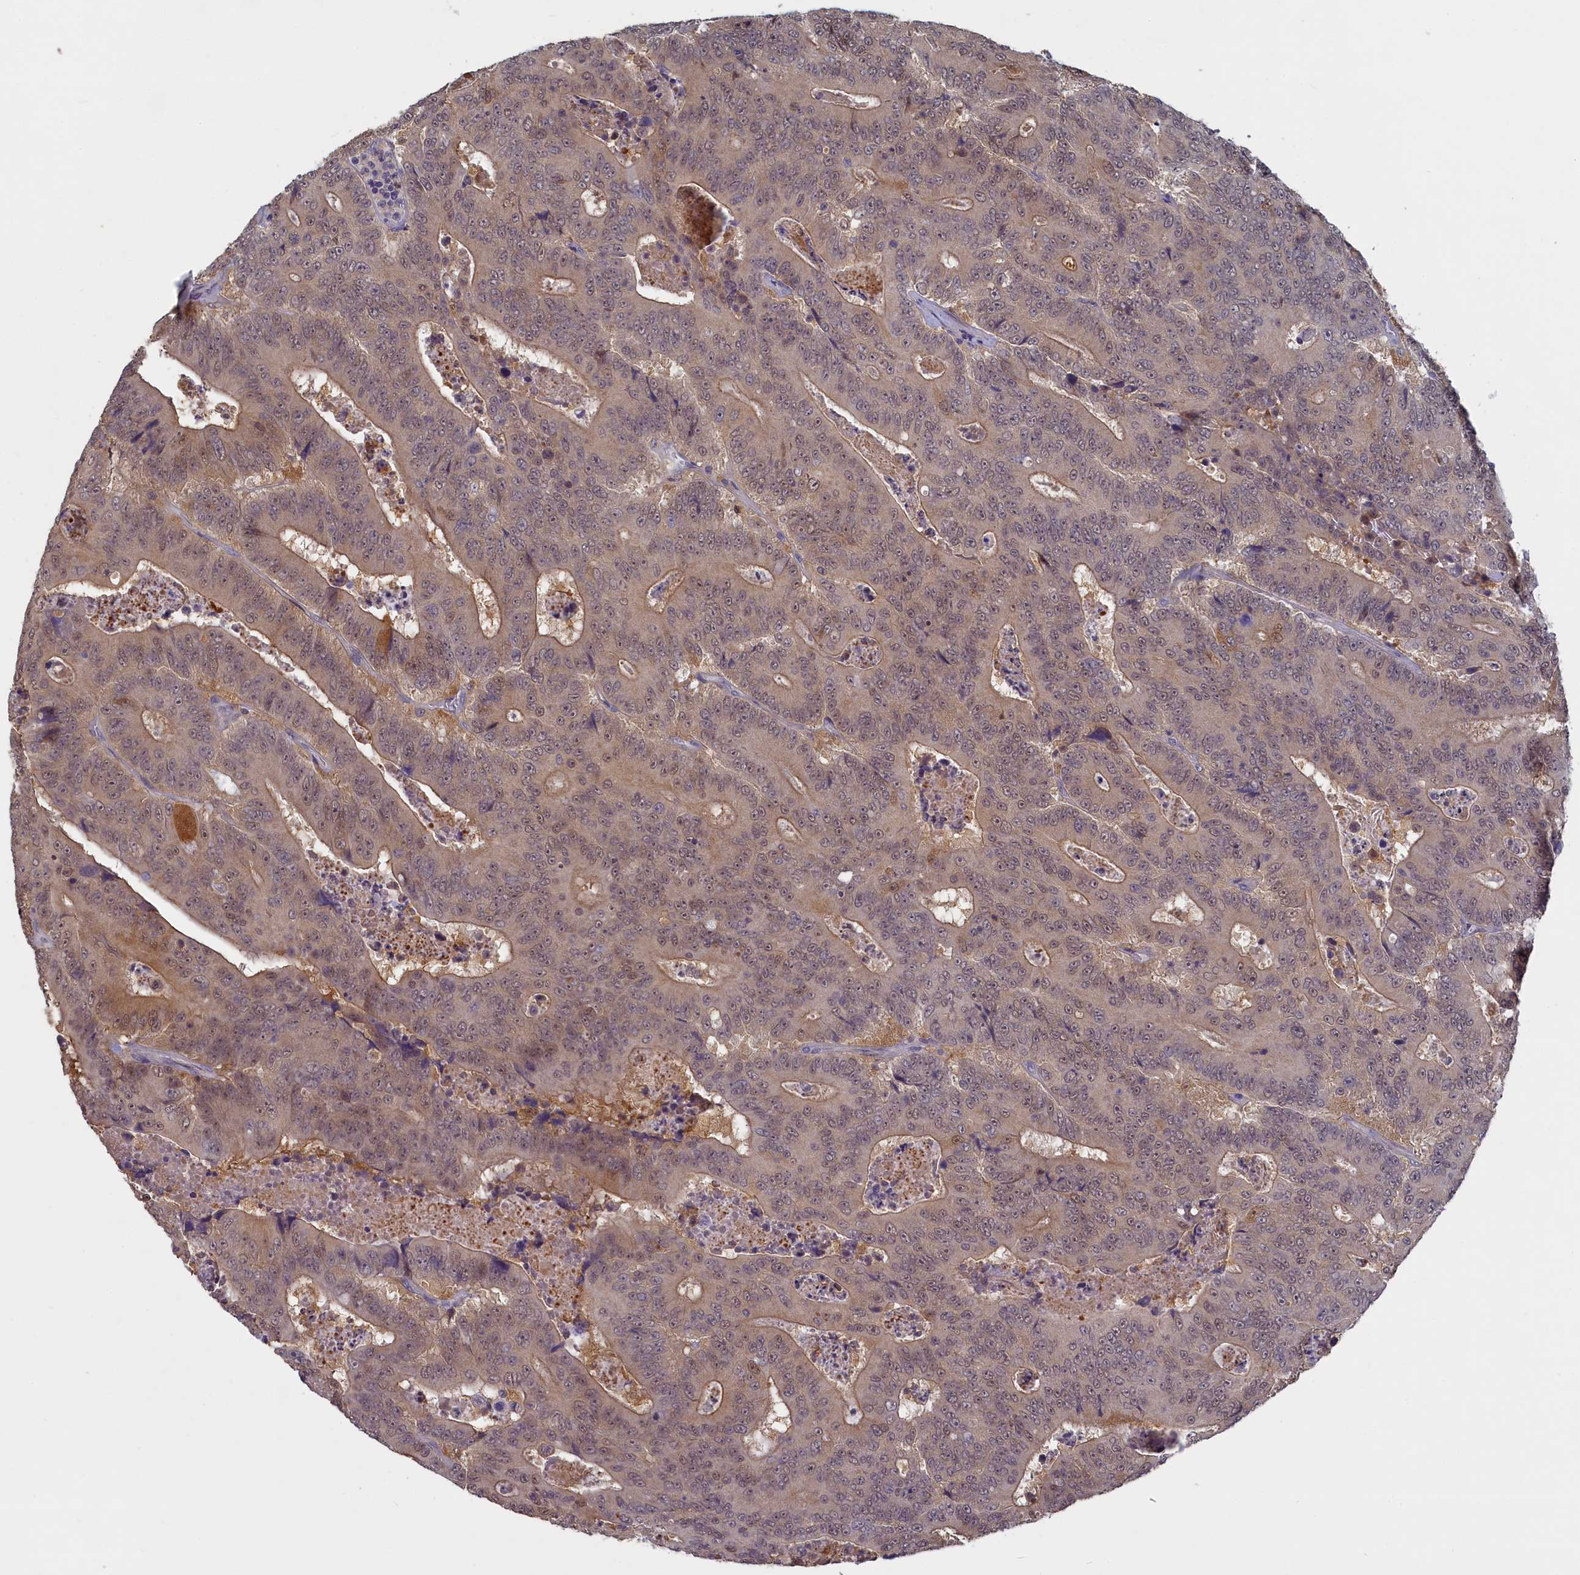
{"staining": {"intensity": "moderate", "quantity": ">75%", "location": "cytoplasmic/membranous,nuclear"}, "tissue": "colorectal cancer", "cell_type": "Tumor cells", "image_type": "cancer", "snomed": [{"axis": "morphology", "description": "Adenocarcinoma, NOS"}, {"axis": "topography", "description": "Colon"}], "caption": "A micrograph of human colorectal adenocarcinoma stained for a protein reveals moderate cytoplasmic/membranous and nuclear brown staining in tumor cells.", "gene": "UCHL3", "patient": {"sex": "male", "age": 83}}